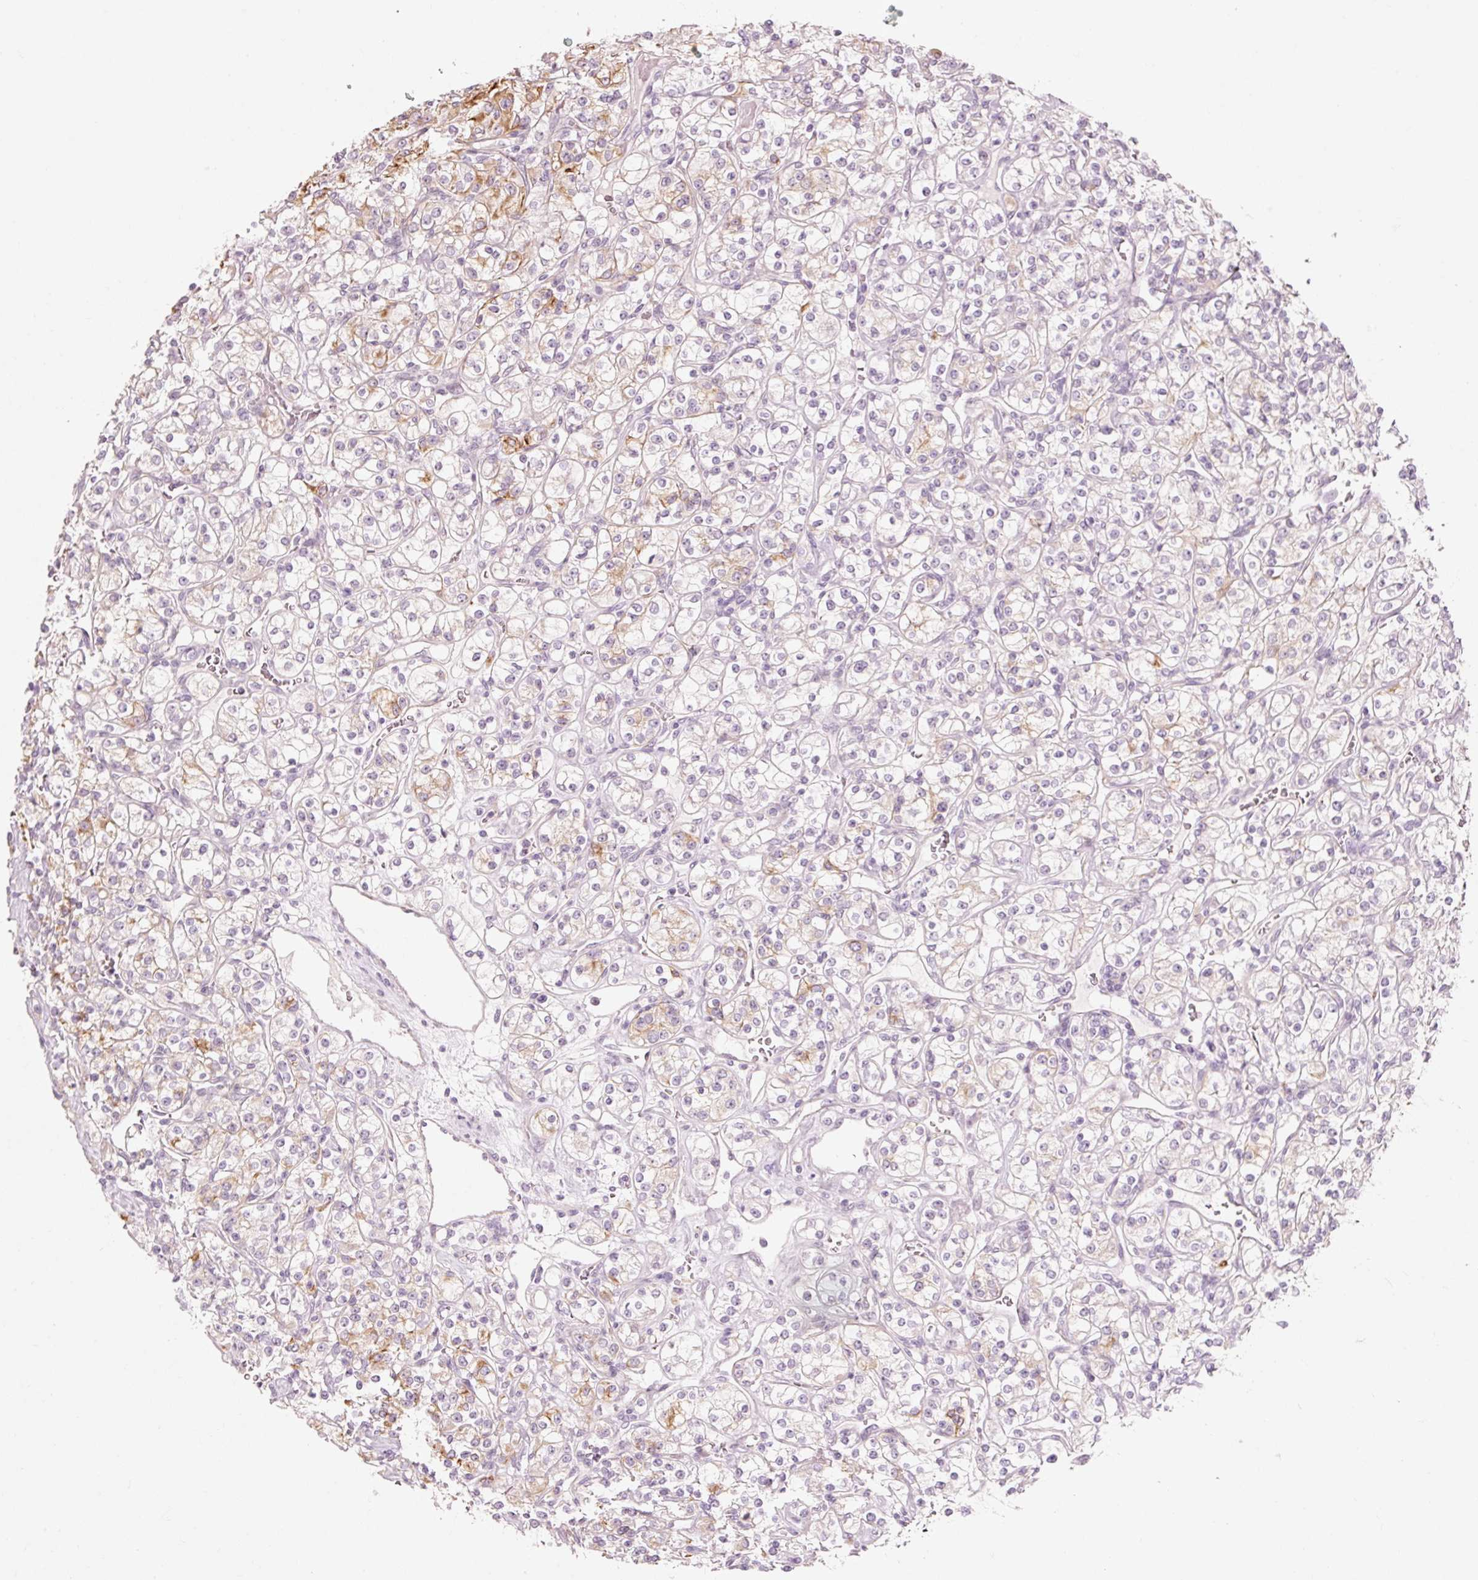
{"staining": {"intensity": "moderate", "quantity": "<25%", "location": "cytoplasmic/membranous"}, "tissue": "renal cancer", "cell_type": "Tumor cells", "image_type": "cancer", "snomed": [{"axis": "morphology", "description": "Adenocarcinoma, NOS"}, {"axis": "topography", "description": "Kidney"}], "caption": "Immunohistochemical staining of renal cancer (adenocarcinoma) displays low levels of moderate cytoplasmic/membranous staining in approximately <25% of tumor cells.", "gene": "TRIM73", "patient": {"sex": "male", "age": 77}}